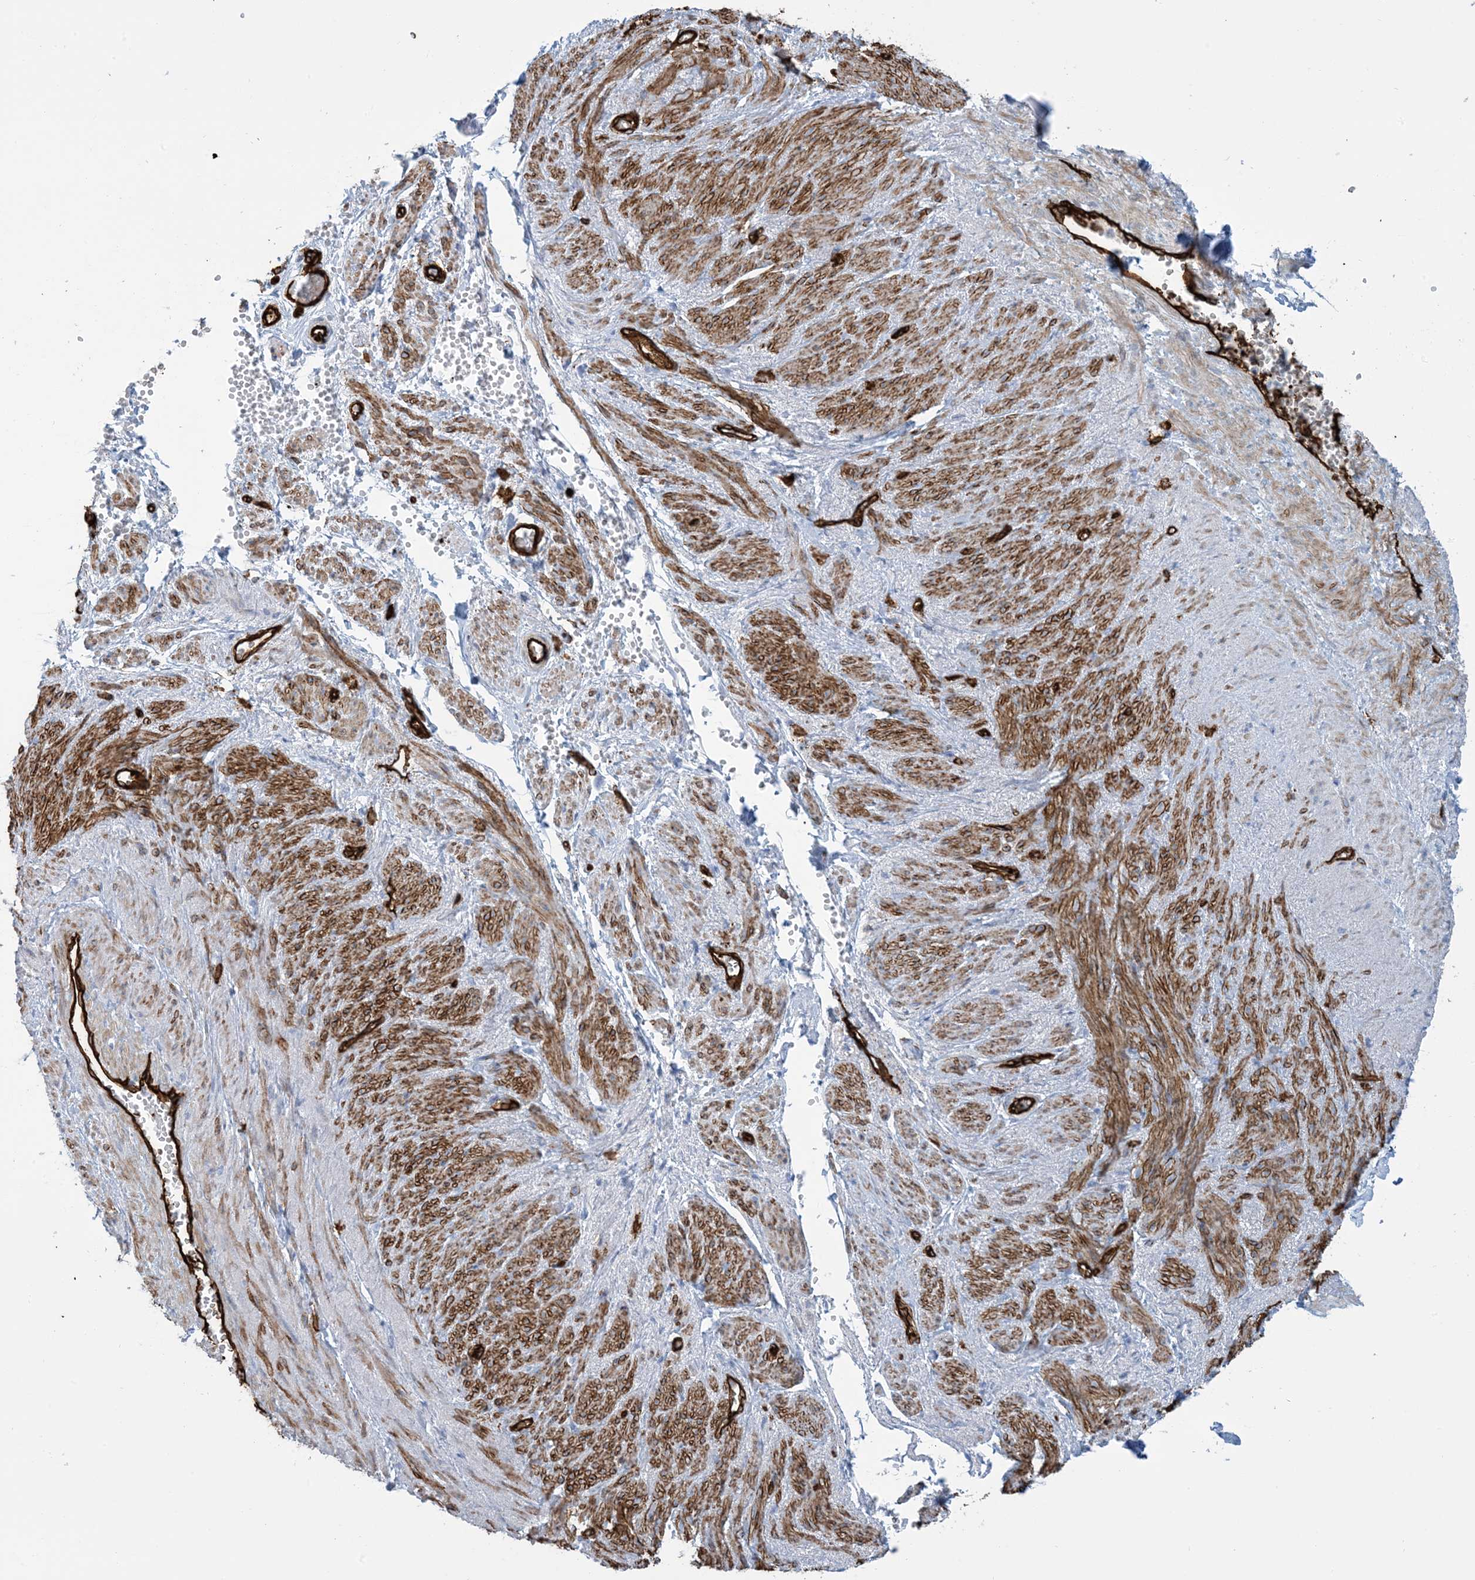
{"staining": {"intensity": "moderate", "quantity": ">75%", "location": "cytoplasmic/membranous"}, "tissue": "adipose tissue", "cell_type": "Adipocytes", "image_type": "normal", "snomed": [{"axis": "morphology", "description": "Normal tissue, NOS"}, {"axis": "topography", "description": "Smooth muscle"}, {"axis": "topography", "description": "Peripheral nerve tissue"}], "caption": "Immunohistochemistry image of benign human adipose tissue stained for a protein (brown), which shows medium levels of moderate cytoplasmic/membranous staining in about >75% of adipocytes.", "gene": "EPS8L3", "patient": {"sex": "female", "age": 39}}